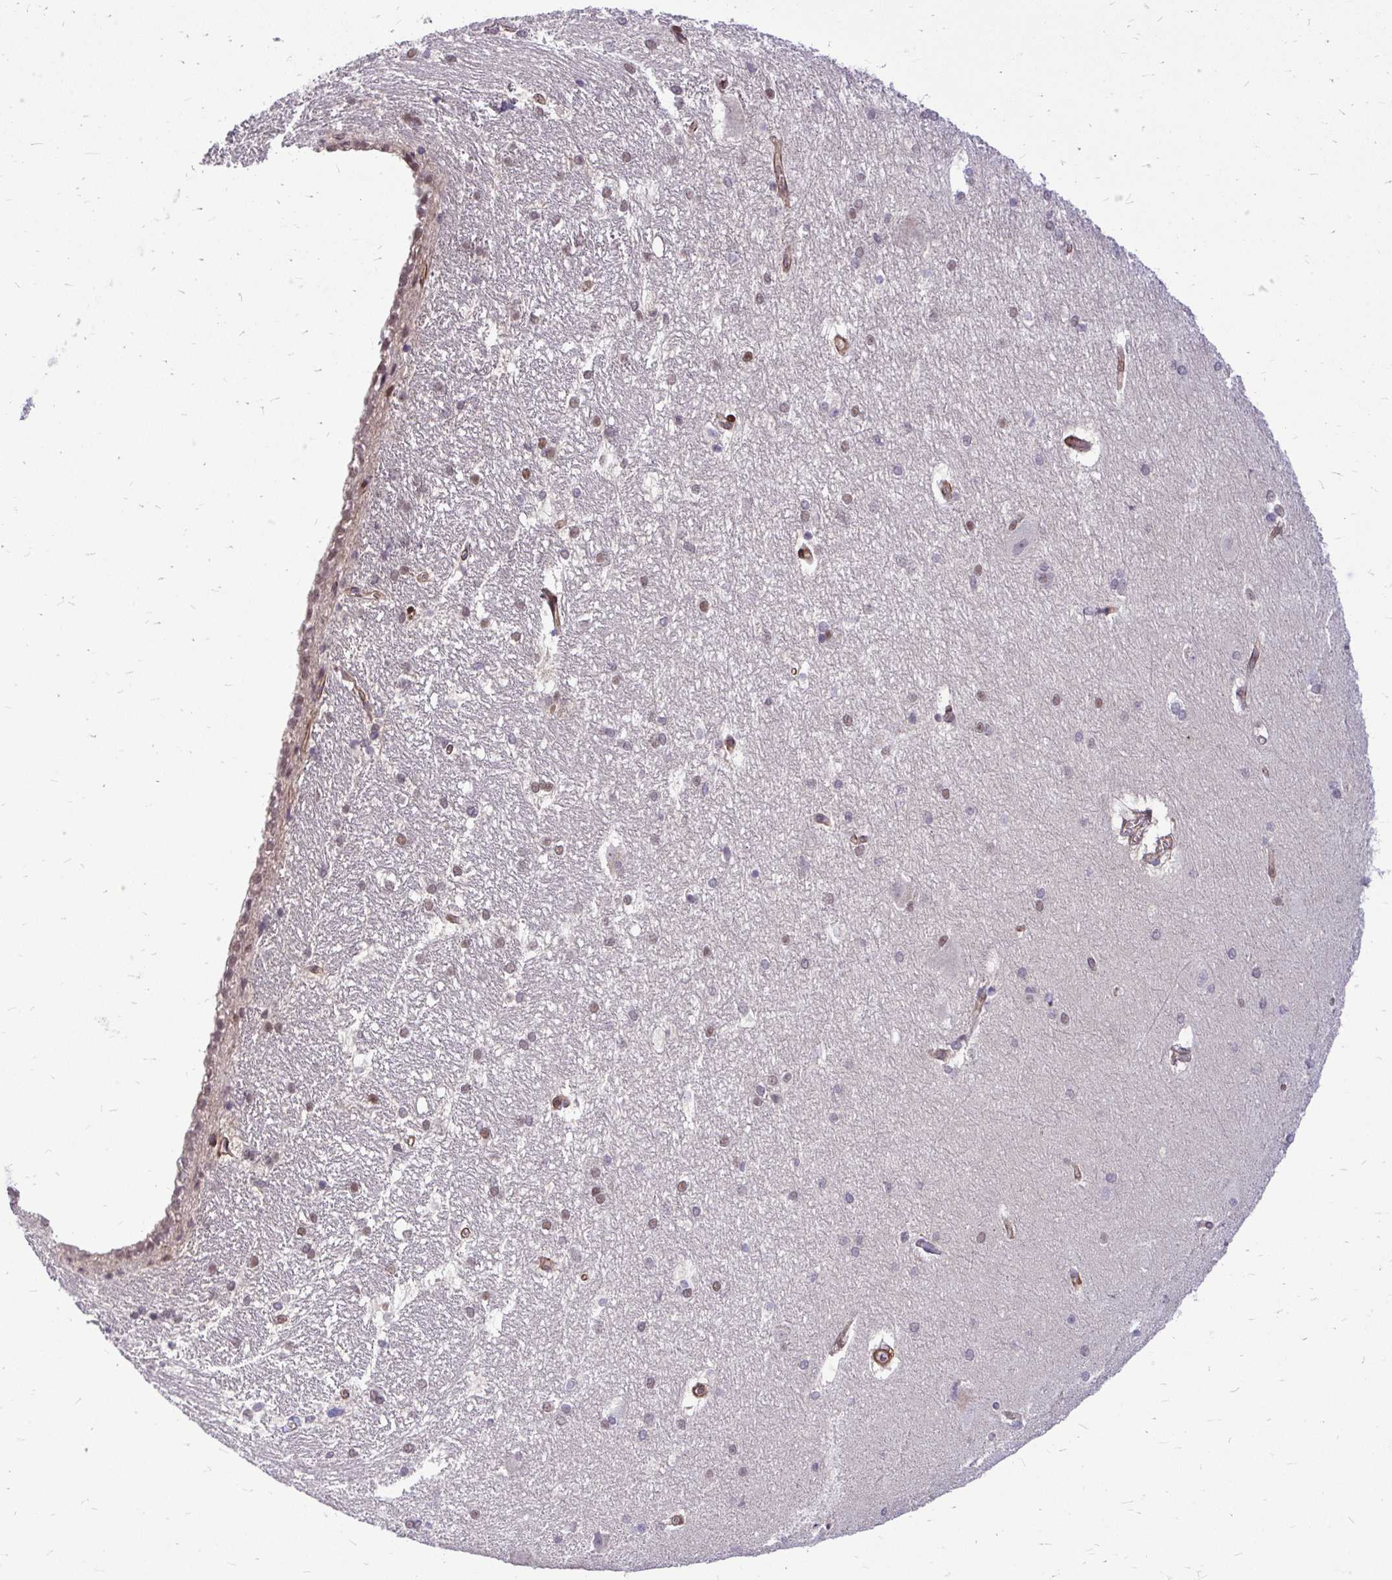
{"staining": {"intensity": "weak", "quantity": "<25%", "location": "nuclear"}, "tissue": "hippocampus", "cell_type": "Glial cells", "image_type": "normal", "snomed": [{"axis": "morphology", "description": "Normal tissue, NOS"}, {"axis": "topography", "description": "Cerebral cortex"}, {"axis": "topography", "description": "Hippocampus"}], "caption": "Benign hippocampus was stained to show a protein in brown. There is no significant expression in glial cells. Nuclei are stained in blue.", "gene": "TRIP6", "patient": {"sex": "female", "age": 19}}